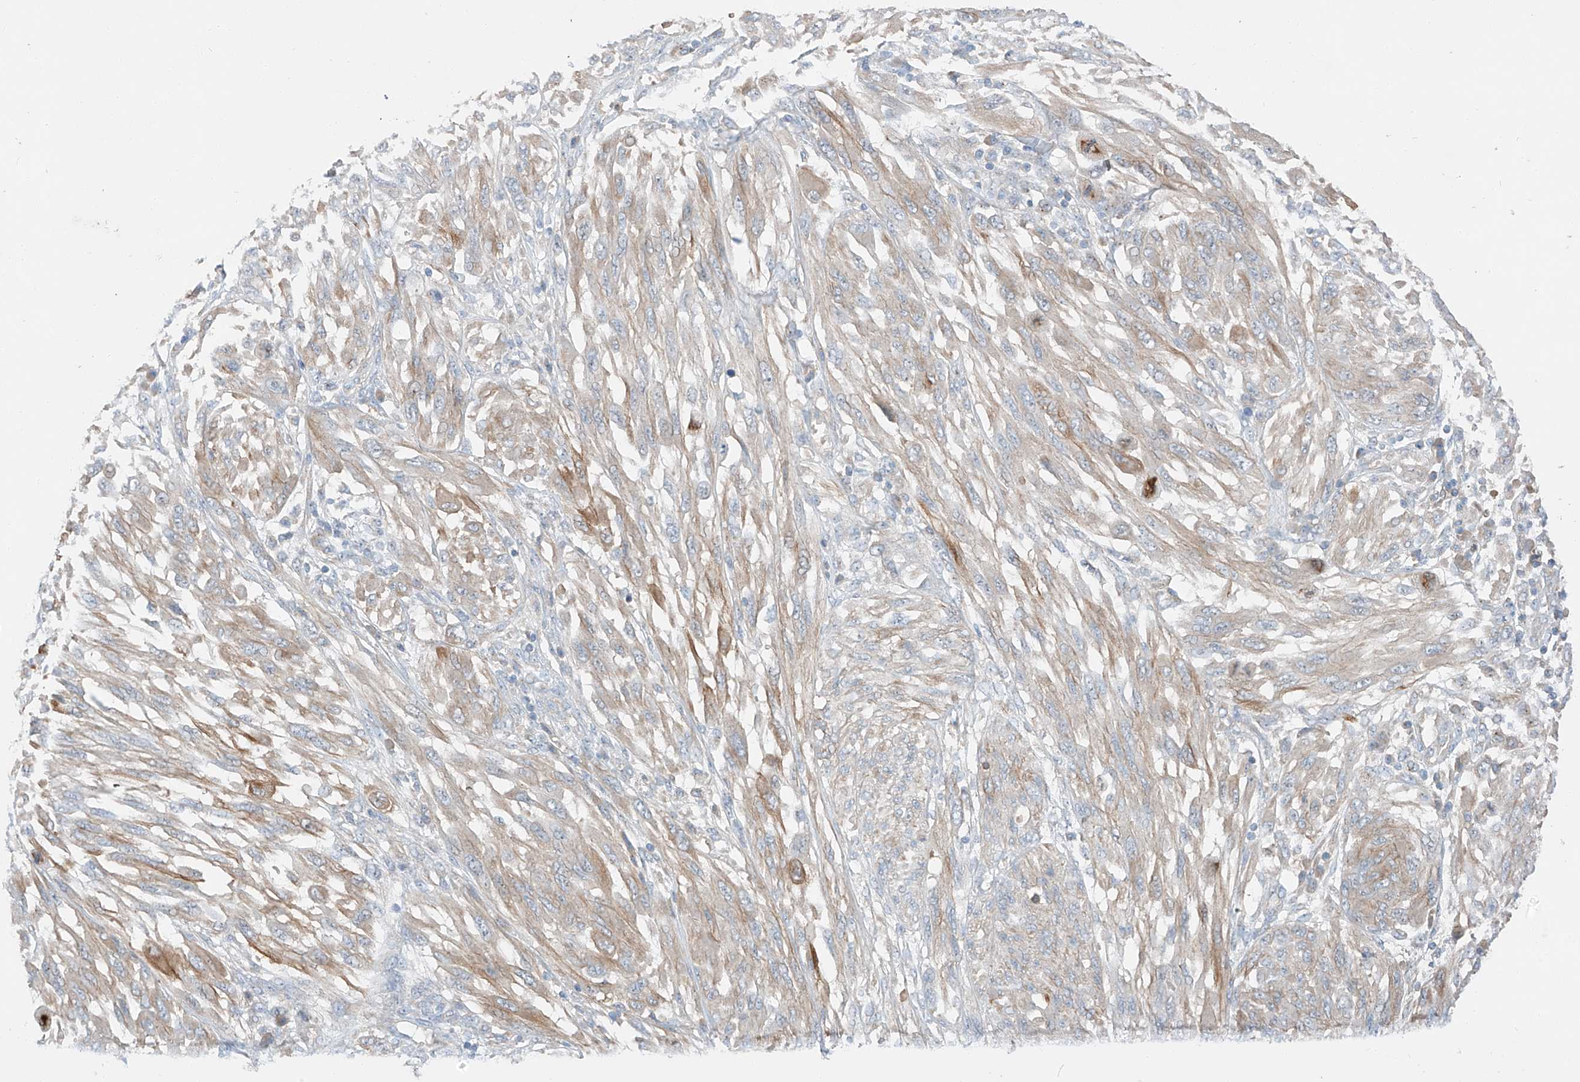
{"staining": {"intensity": "weak", "quantity": "25%-75%", "location": "cytoplasmic/membranous"}, "tissue": "melanoma", "cell_type": "Tumor cells", "image_type": "cancer", "snomed": [{"axis": "morphology", "description": "Malignant melanoma, NOS"}, {"axis": "topography", "description": "Skin"}], "caption": "This photomicrograph shows malignant melanoma stained with immunohistochemistry (IHC) to label a protein in brown. The cytoplasmic/membranous of tumor cells show weak positivity for the protein. Nuclei are counter-stained blue.", "gene": "RUSC1", "patient": {"sex": "female", "age": 91}}